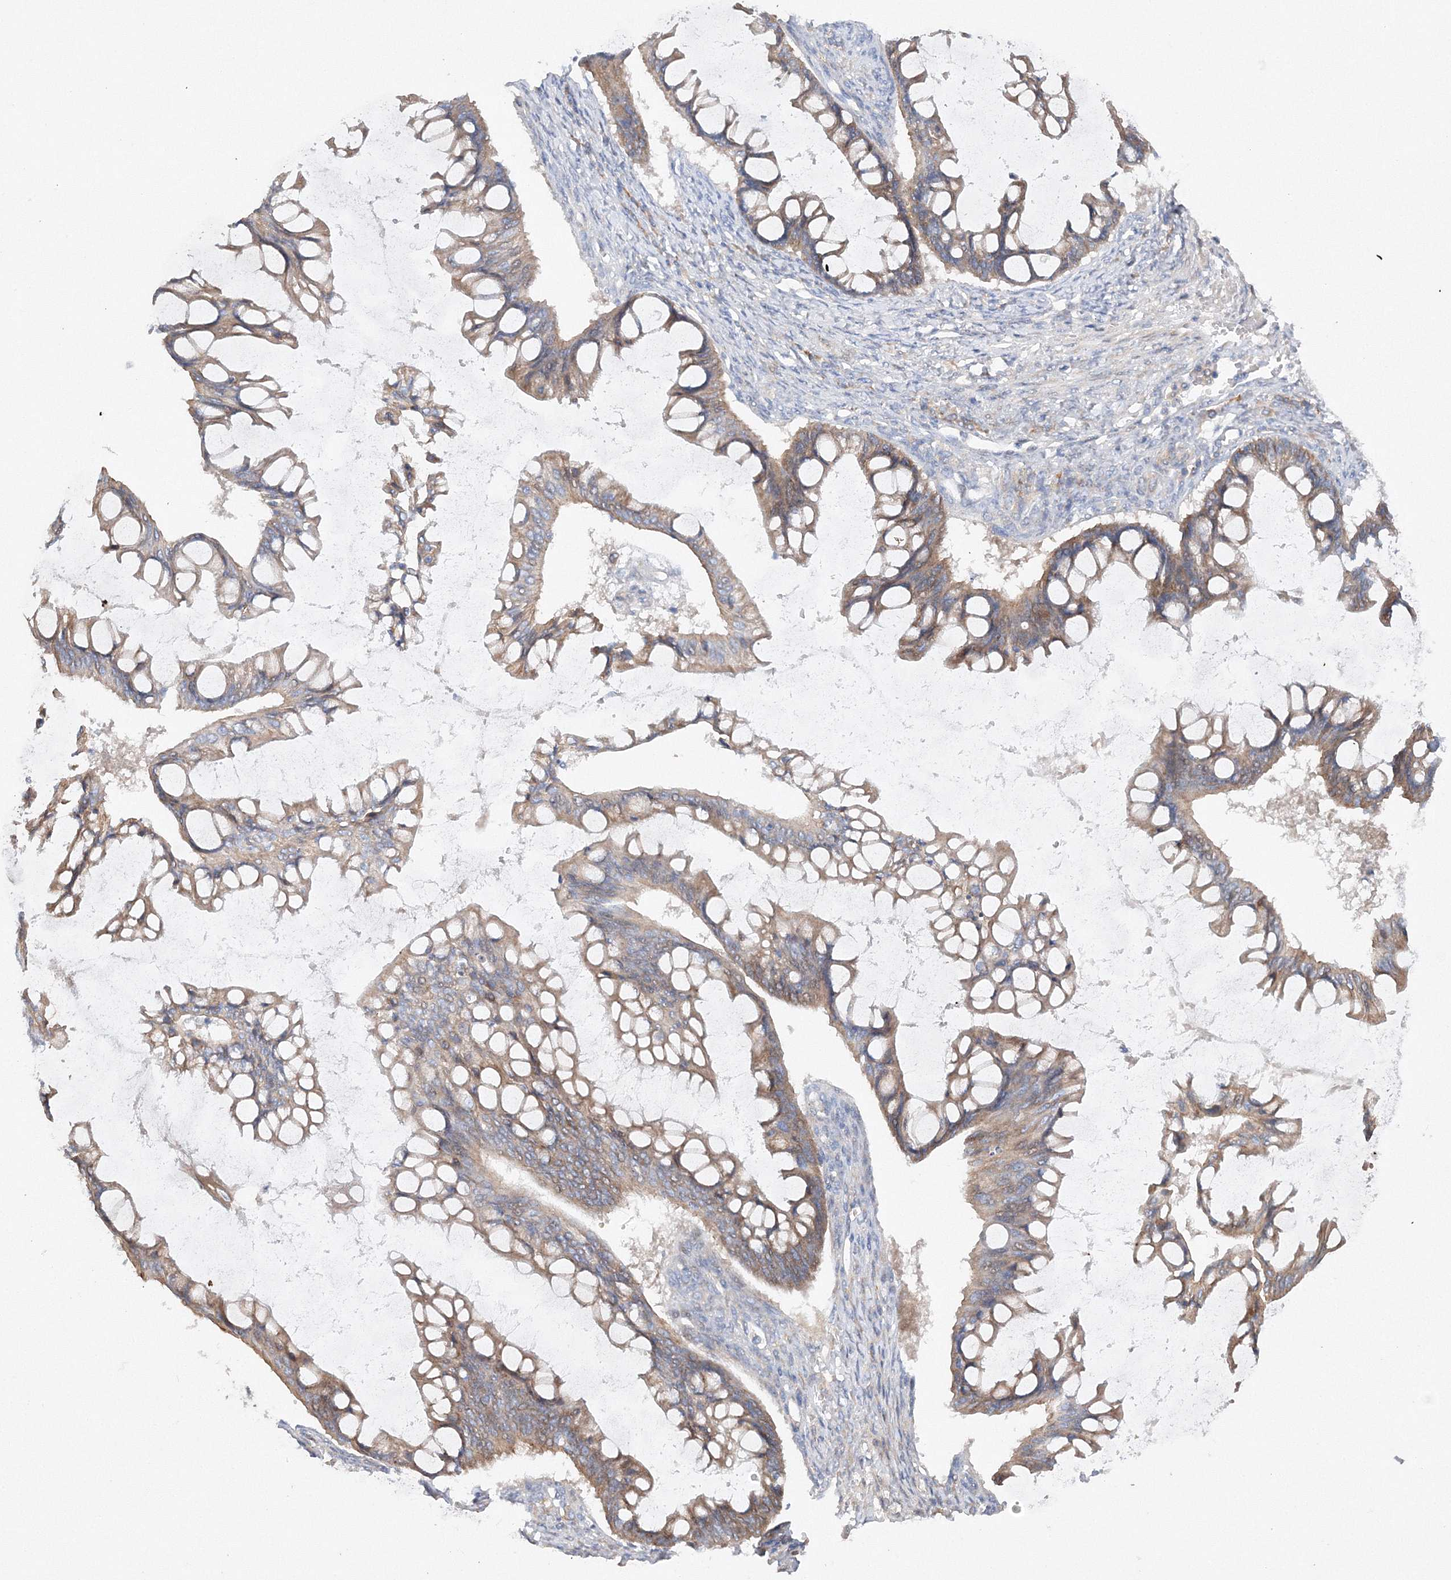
{"staining": {"intensity": "weak", "quantity": ">75%", "location": "cytoplasmic/membranous"}, "tissue": "ovarian cancer", "cell_type": "Tumor cells", "image_type": "cancer", "snomed": [{"axis": "morphology", "description": "Cystadenocarcinoma, mucinous, NOS"}, {"axis": "topography", "description": "Ovary"}], "caption": "Protein staining of ovarian cancer tissue demonstrates weak cytoplasmic/membranous expression in approximately >75% of tumor cells. (DAB (3,3'-diaminobenzidine) IHC with brightfield microscopy, high magnification).", "gene": "SLC36A1", "patient": {"sex": "female", "age": 73}}